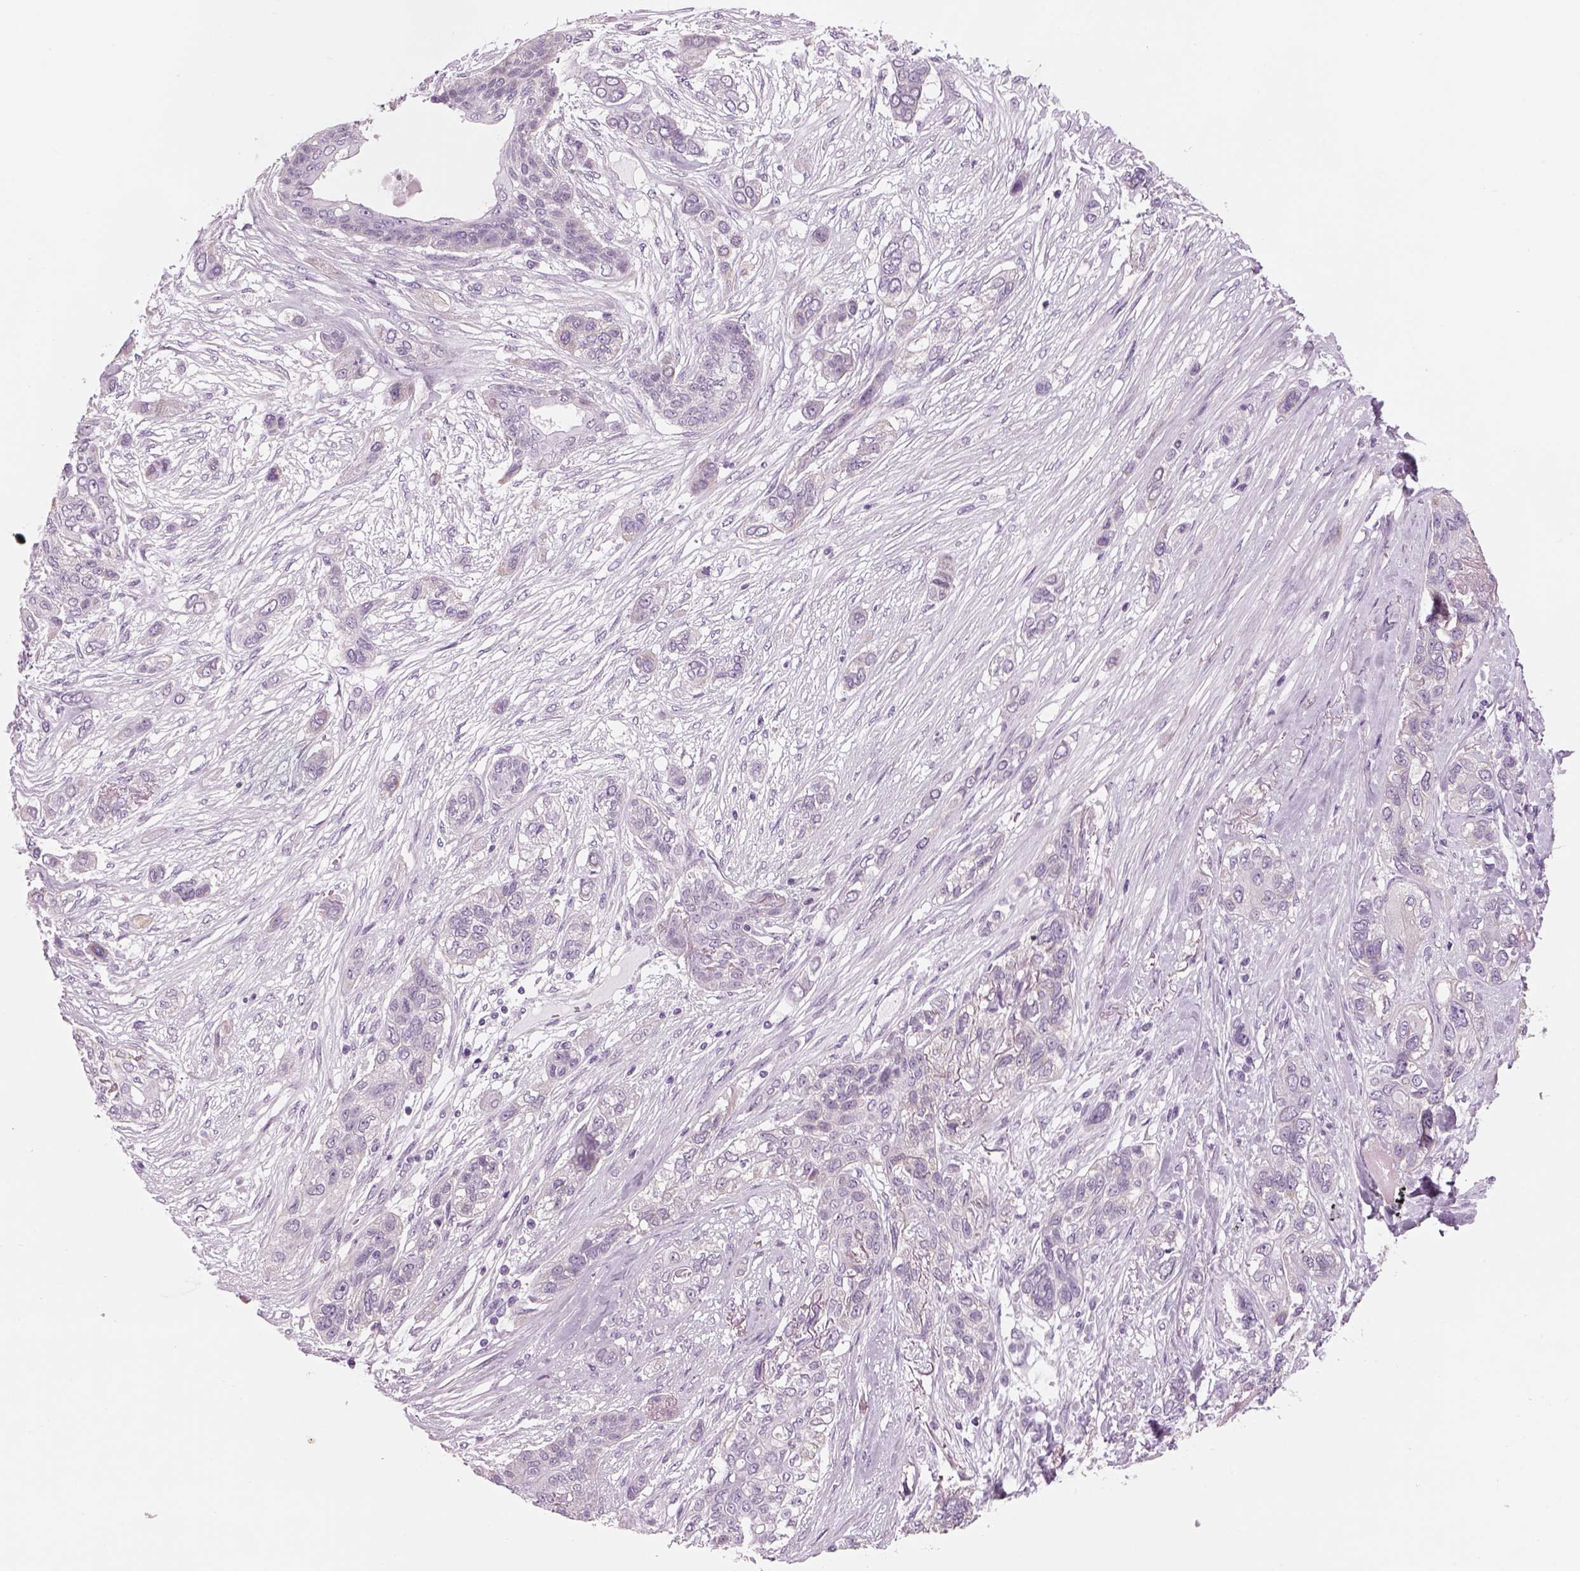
{"staining": {"intensity": "negative", "quantity": "none", "location": "none"}, "tissue": "lung cancer", "cell_type": "Tumor cells", "image_type": "cancer", "snomed": [{"axis": "morphology", "description": "Squamous cell carcinoma, NOS"}, {"axis": "topography", "description": "Lung"}], "caption": "IHC of human lung squamous cell carcinoma exhibits no staining in tumor cells. The staining is performed using DAB (3,3'-diaminobenzidine) brown chromogen with nuclei counter-stained in using hematoxylin.", "gene": "KCNMB4", "patient": {"sex": "female", "age": 70}}